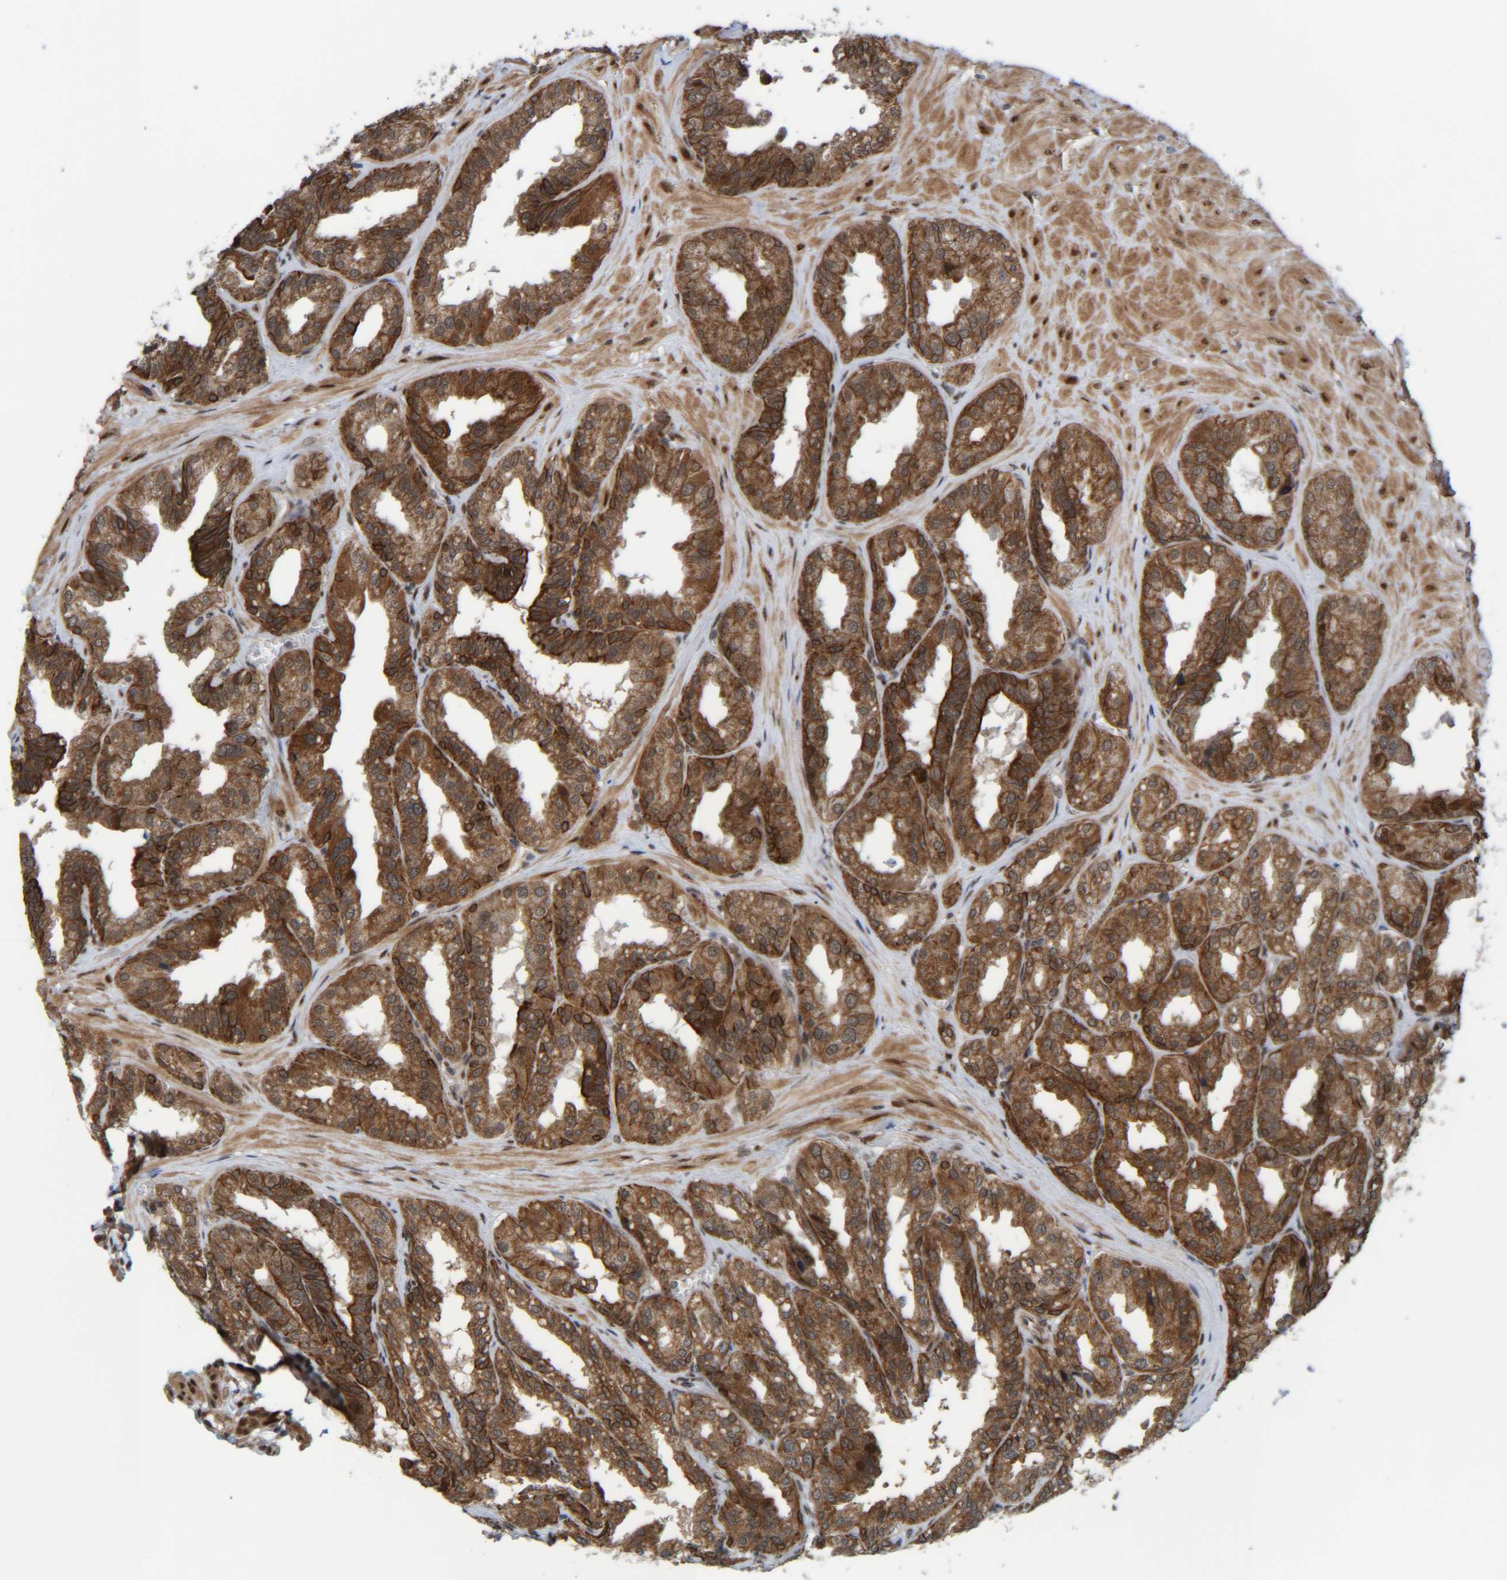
{"staining": {"intensity": "strong", "quantity": ">75%", "location": "cytoplasmic/membranous"}, "tissue": "seminal vesicle", "cell_type": "Glandular cells", "image_type": "normal", "snomed": [{"axis": "morphology", "description": "Normal tissue, NOS"}, {"axis": "topography", "description": "Prostate"}, {"axis": "topography", "description": "Seminal veicle"}], "caption": "Glandular cells reveal high levels of strong cytoplasmic/membranous staining in approximately >75% of cells in benign seminal vesicle.", "gene": "CCDC57", "patient": {"sex": "male", "age": 51}}